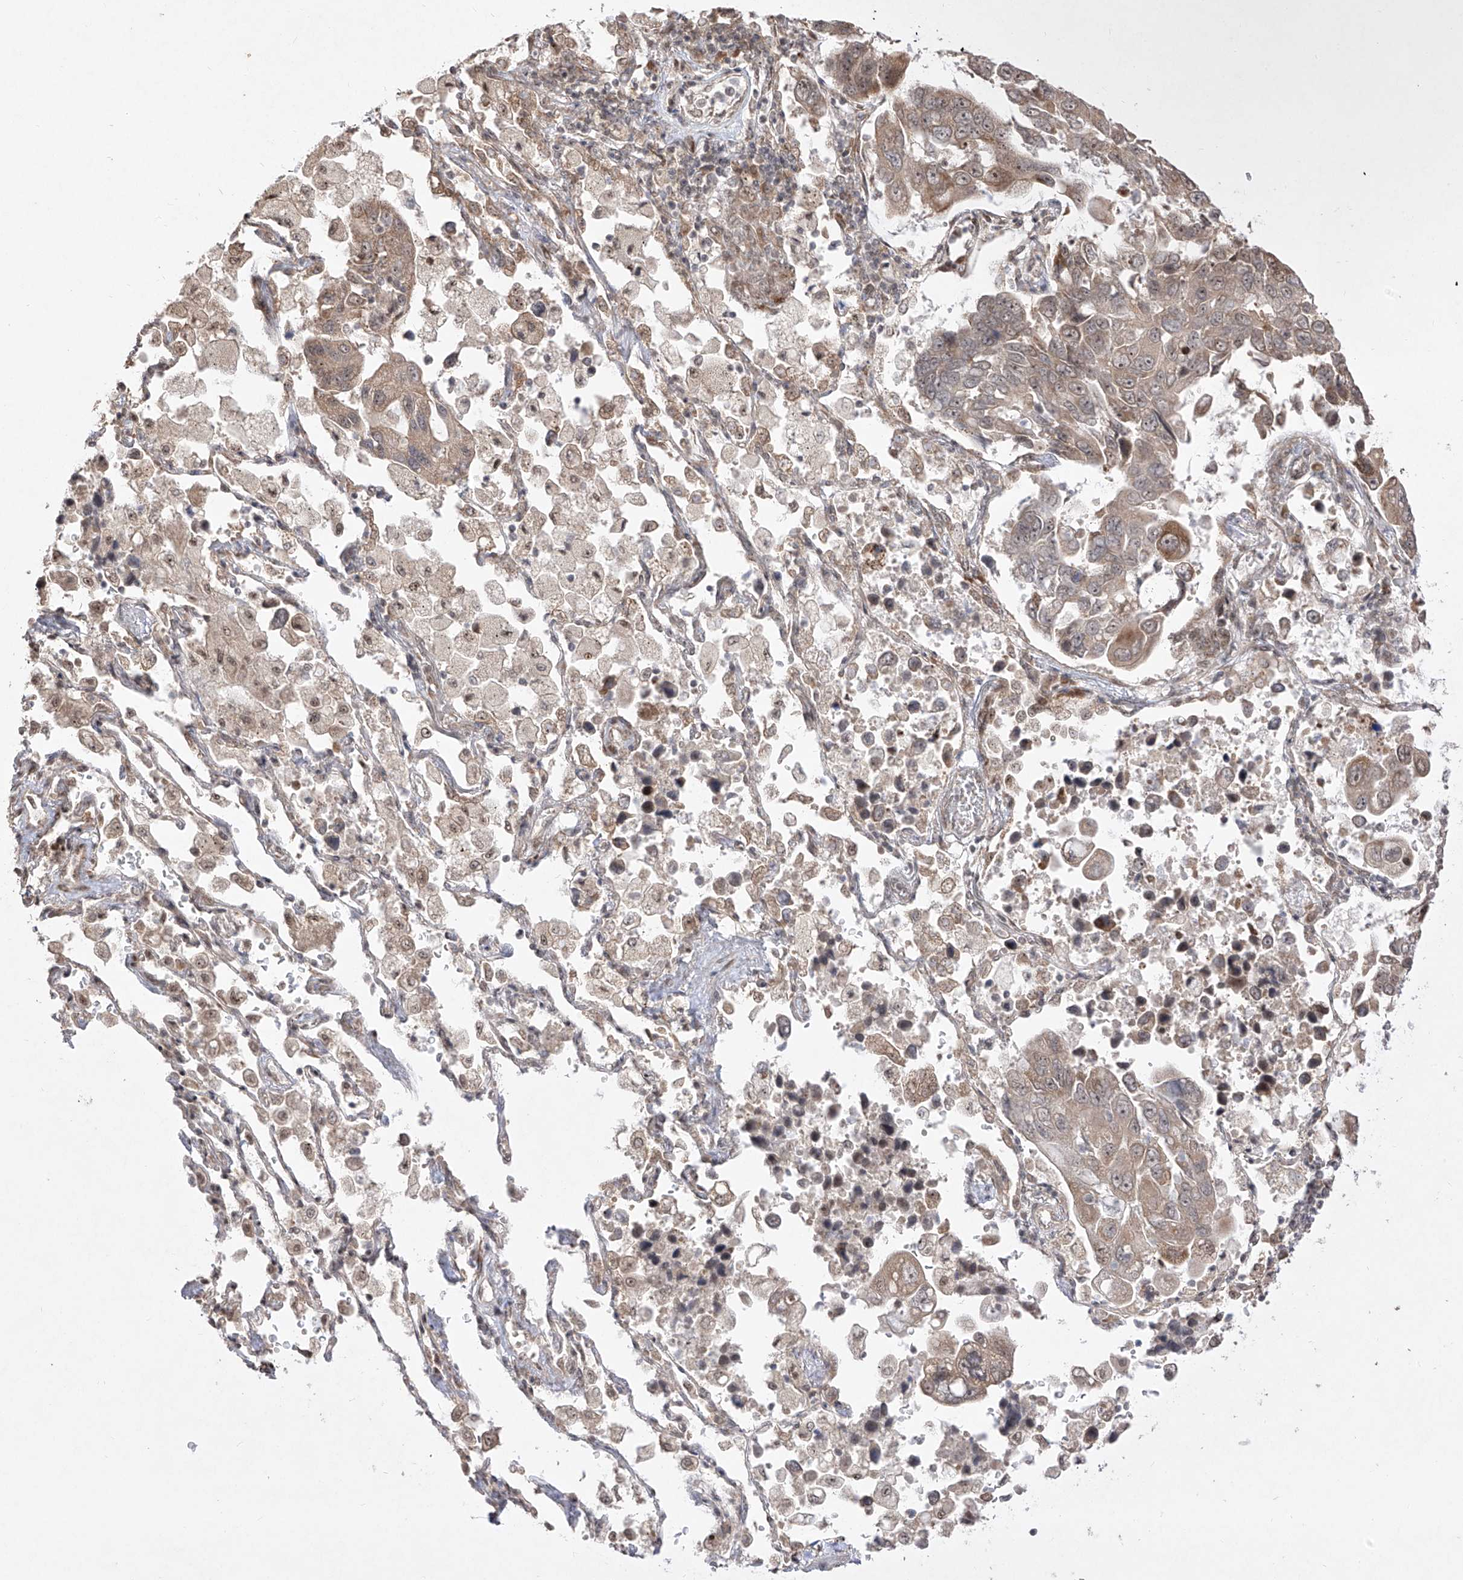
{"staining": {"intensity": "moderate", "quantity": "<25%", "location": "cytoplasmic/membranous"}, "tissue": "lung cancer", "cell_type": "Tumor cells", "image_type": "cancer", "snomed": [{"axis": "morphology", "description": "Adenocarcinoma, NOS"}, {"axis": "topography", "description": "Lung"}], "caption": "Approximately <25% of tumor cells in adenocarcinoma (lung) display moderate cytoplasmic/membranous protein staining as visualized by brown immunohistochemical staining.", "gene": "SNRNP27", "patient": {"sex": "male", "age": 64}}